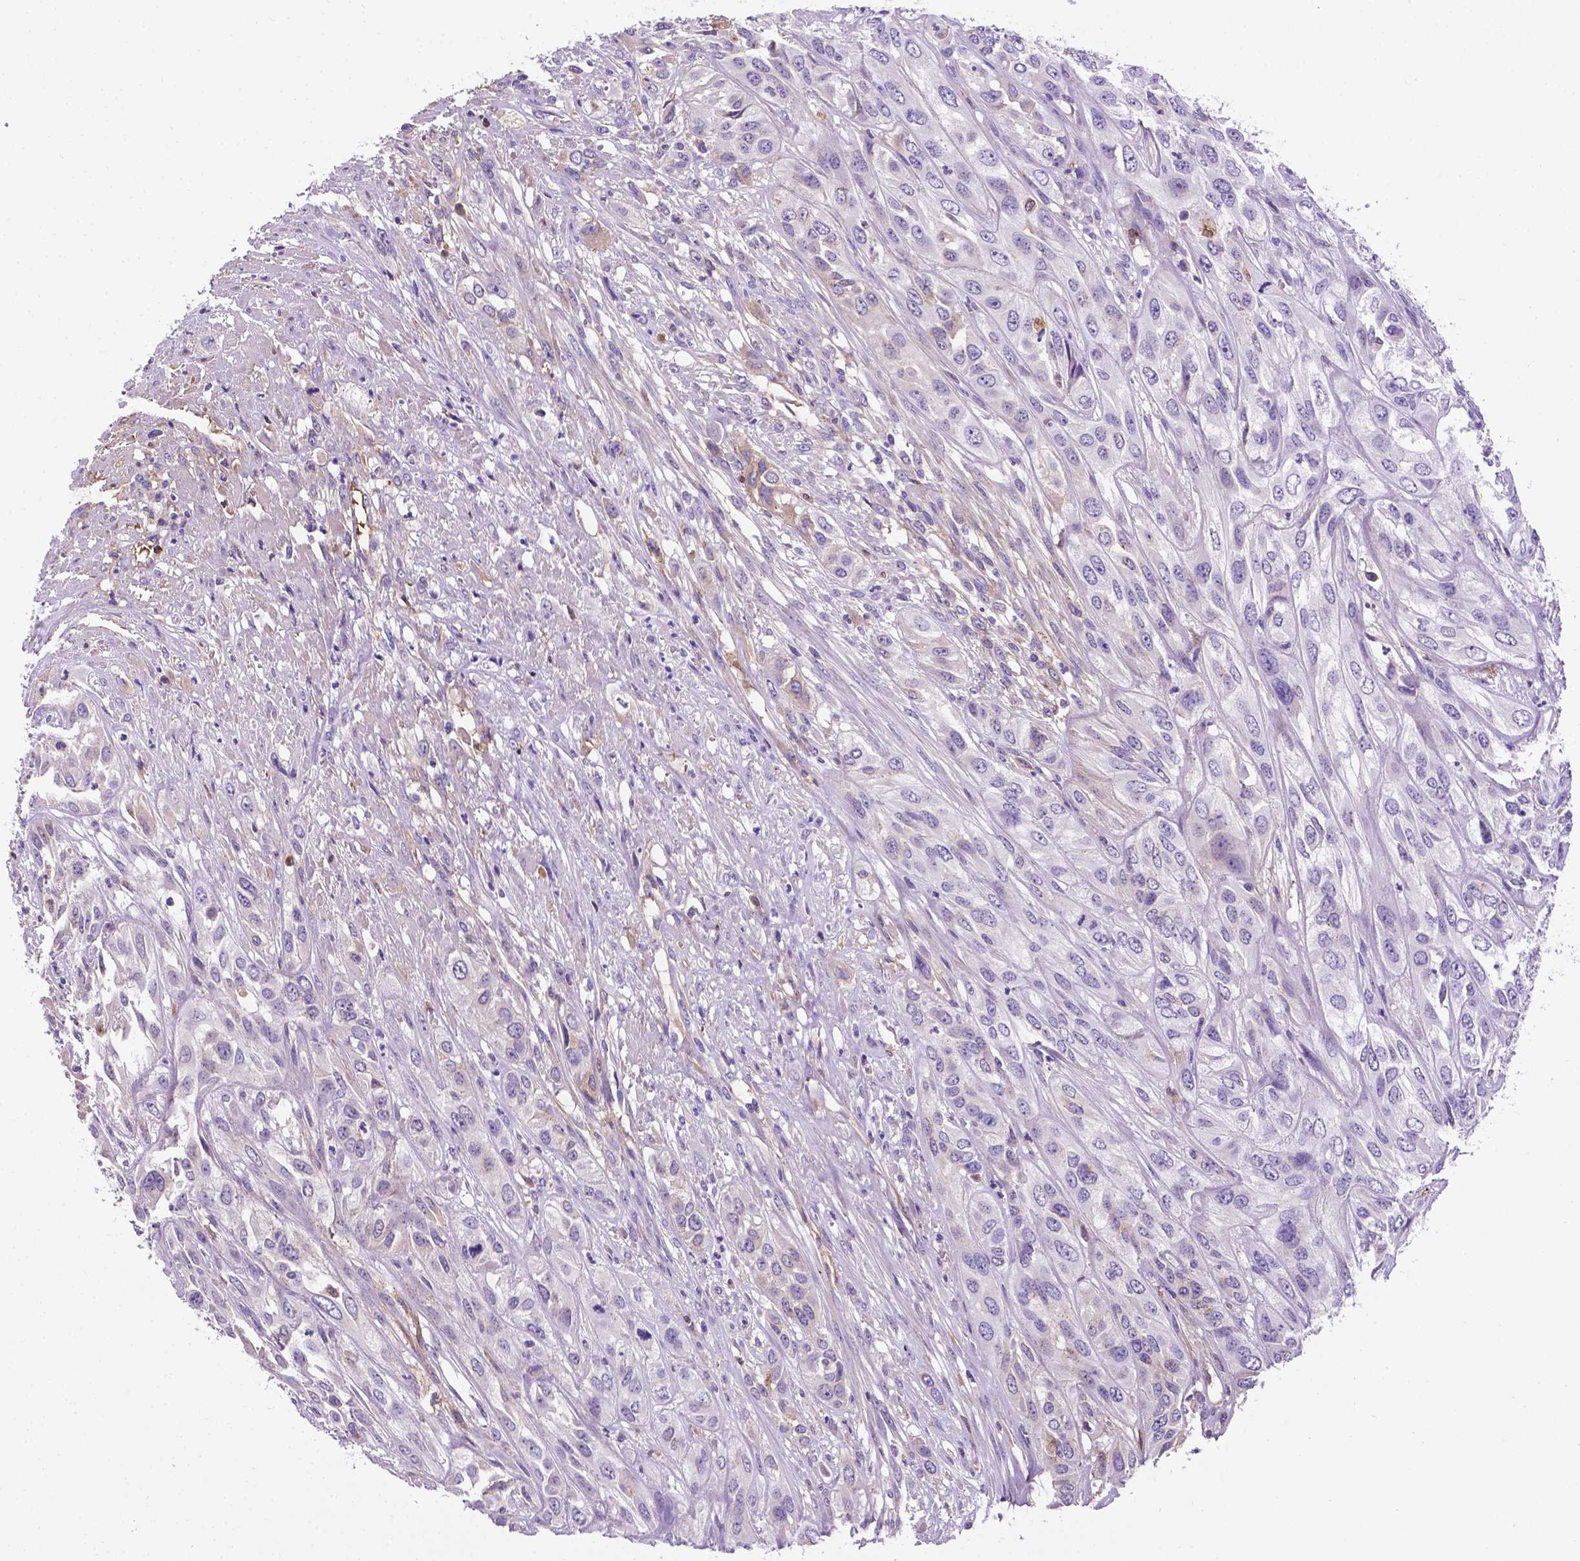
{"staining": {"intensity": "negative", "quantity": "none", "location": "none"}, "tissue": "urothelial cancer", "cell_type": "Tumor cells", "image_type": "cancer", "snomed": [{"axis": "morphology", "description": "Urothelial carcinoma, High grade"}, {"axis": "topography", "description": "Urinary bladder"}], "caption": "The histopathology image shows no staining of tumor cells in urothelial cancer.", "gene": "APOE", "patient": {"sex": "male", "age": 67}}